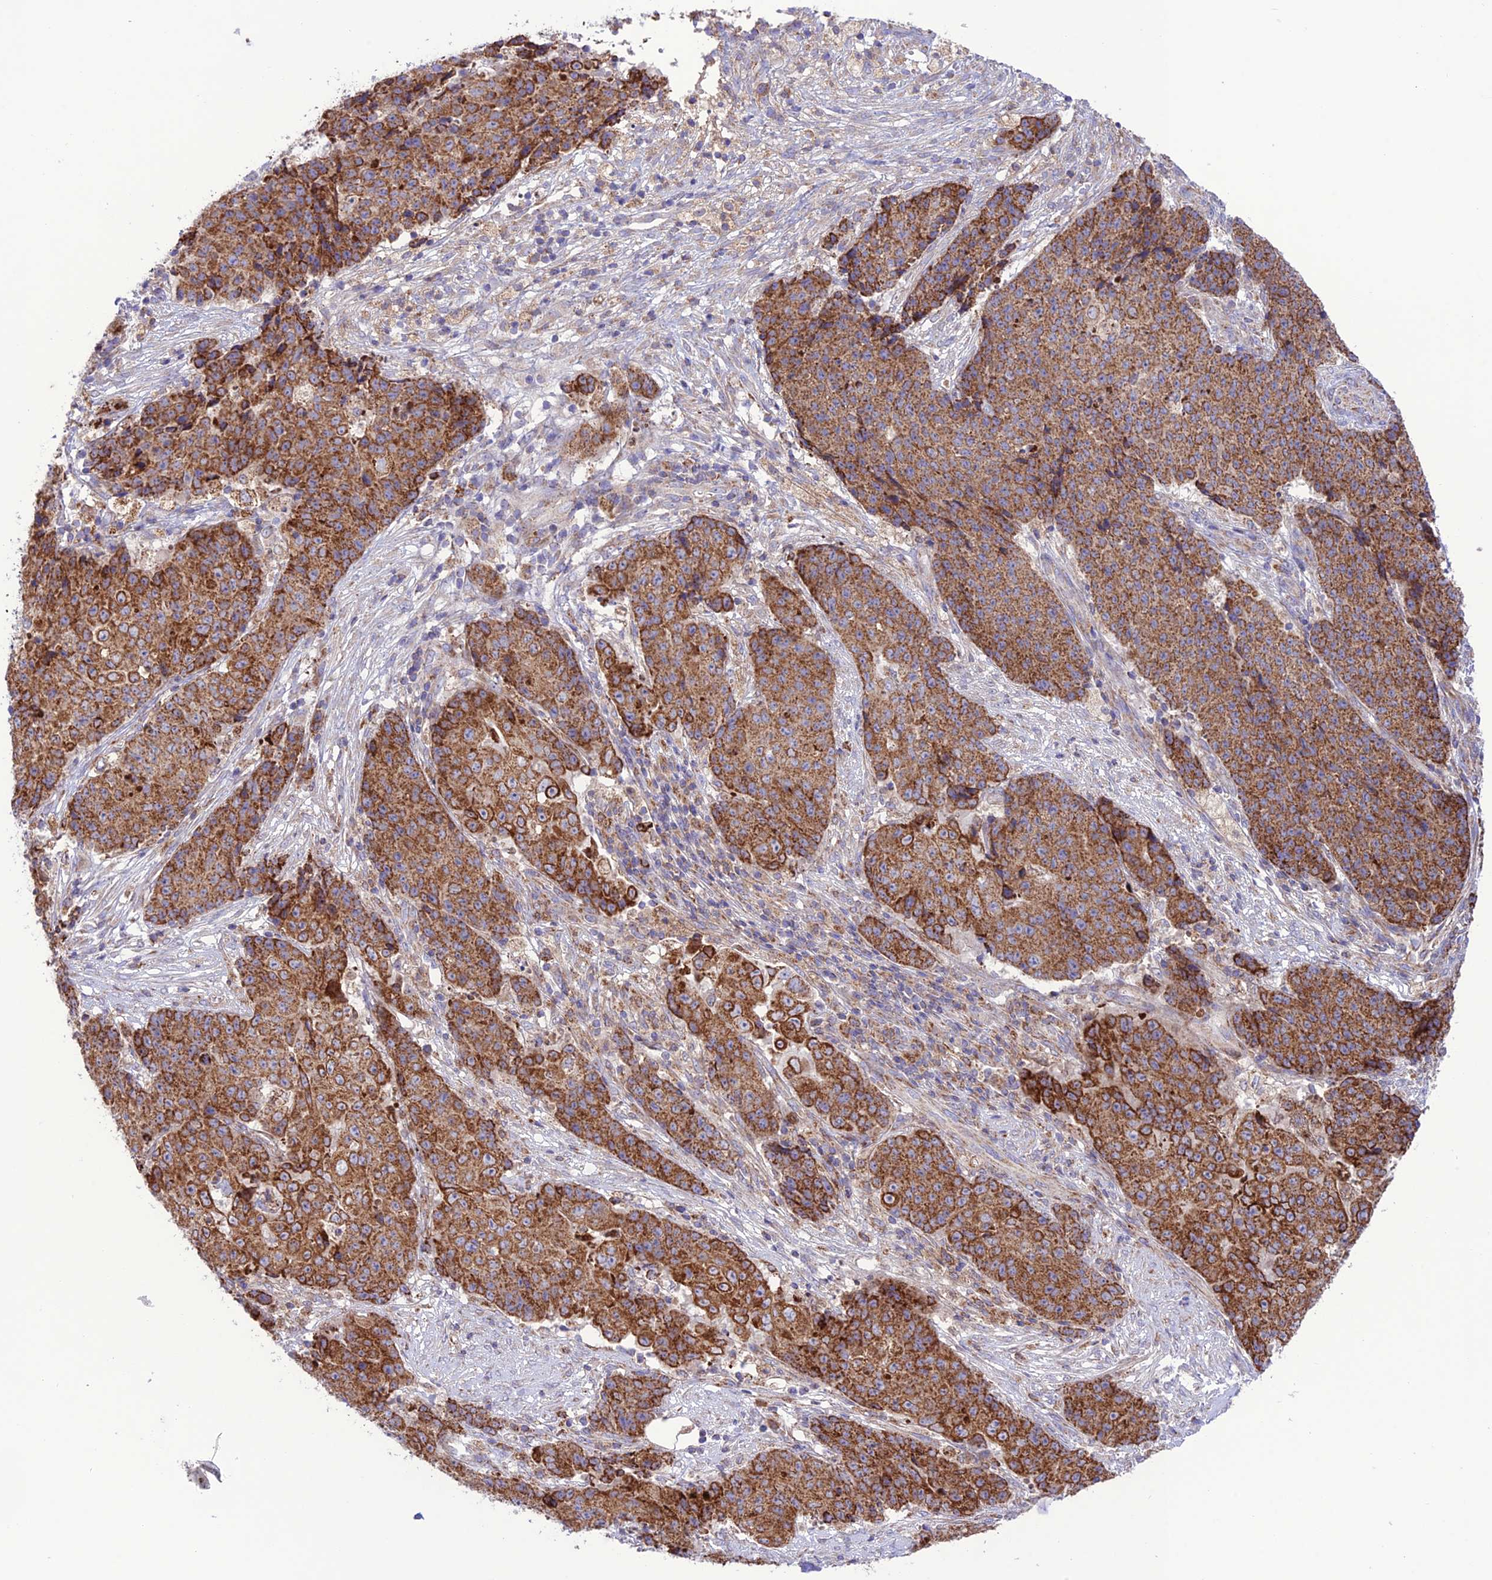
{"staining": {"intensity": "strong", "quantity": ">75%", "location": "cytoplasmic/membranous"}, "tissue": "ovarian cancer", "cell_type": "Tumor cells", "image_type": "cancer", "snomed": [{"axis": "morphology", "description": "Carcinoma, endometroid"}, {"axis": "topography", "description": "Ovary"}], "caption": "Approximately >75% of tumor cells in ovarian cancer display strong cytoplasmic/membranous protein staining as visualized by brown immunohistochemical staining.", "gene": "UAP1L1", "patient": {"sex": "female", "age": 42}}